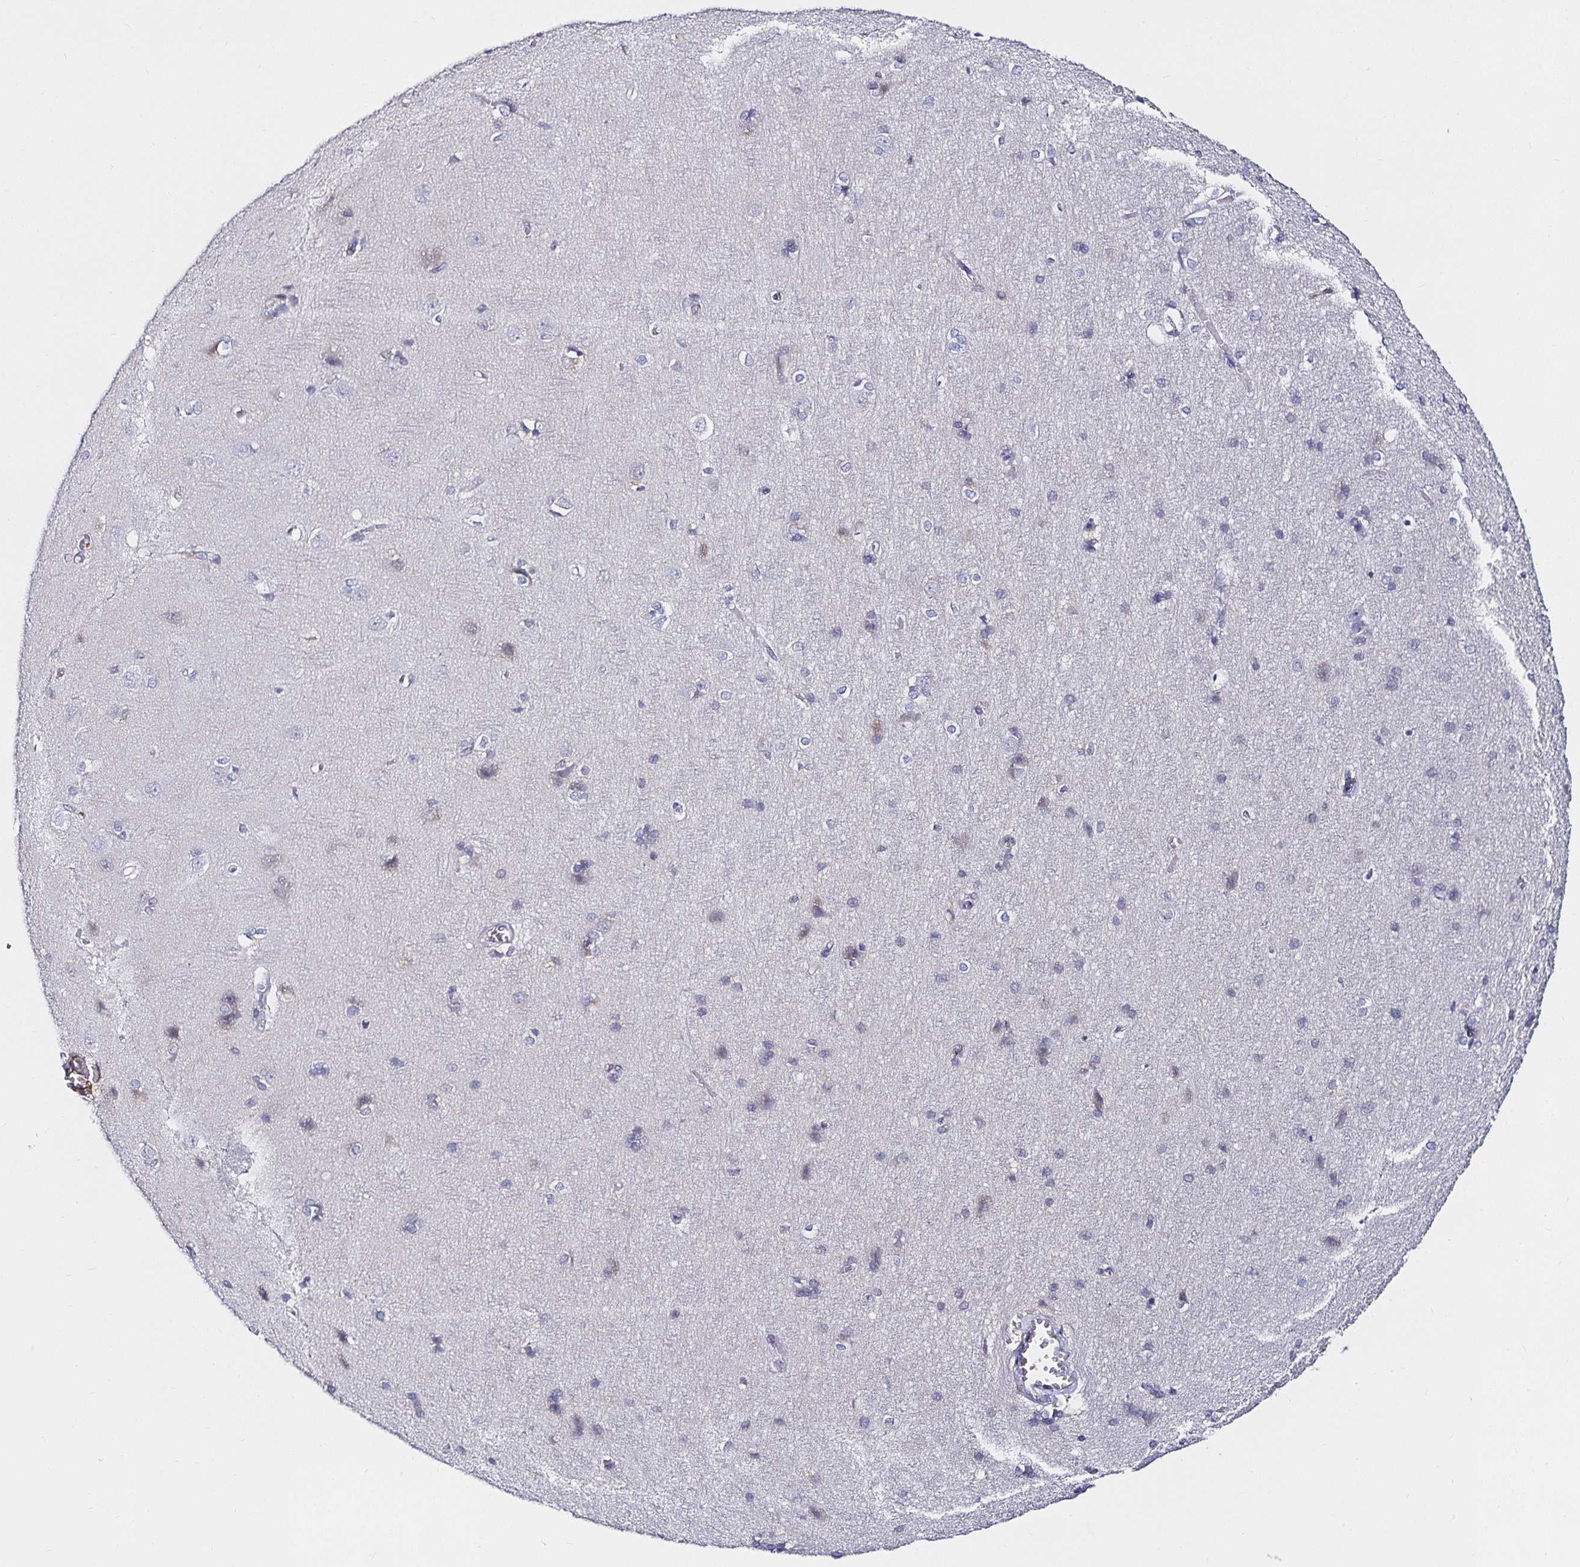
{"staining": {"intensity": "negative", "quantity": "none", "location": "none"}, "tissue": "cerebral cortex", "cell_type": "Endothelial cells", "image_type": "normal", "snomed": [{"axis": "morphology", "description": "Normal tissue, NOS"}, {"axis": "topography", "description": "Cerebral cortex"}], "caption": "Immunohistochemical staining of unremarkable human cerebral cortex demonstrates no significant positivity in endothelial cells.", "gene": "TTR", "patient": {"sex": "male", "age": 37}}